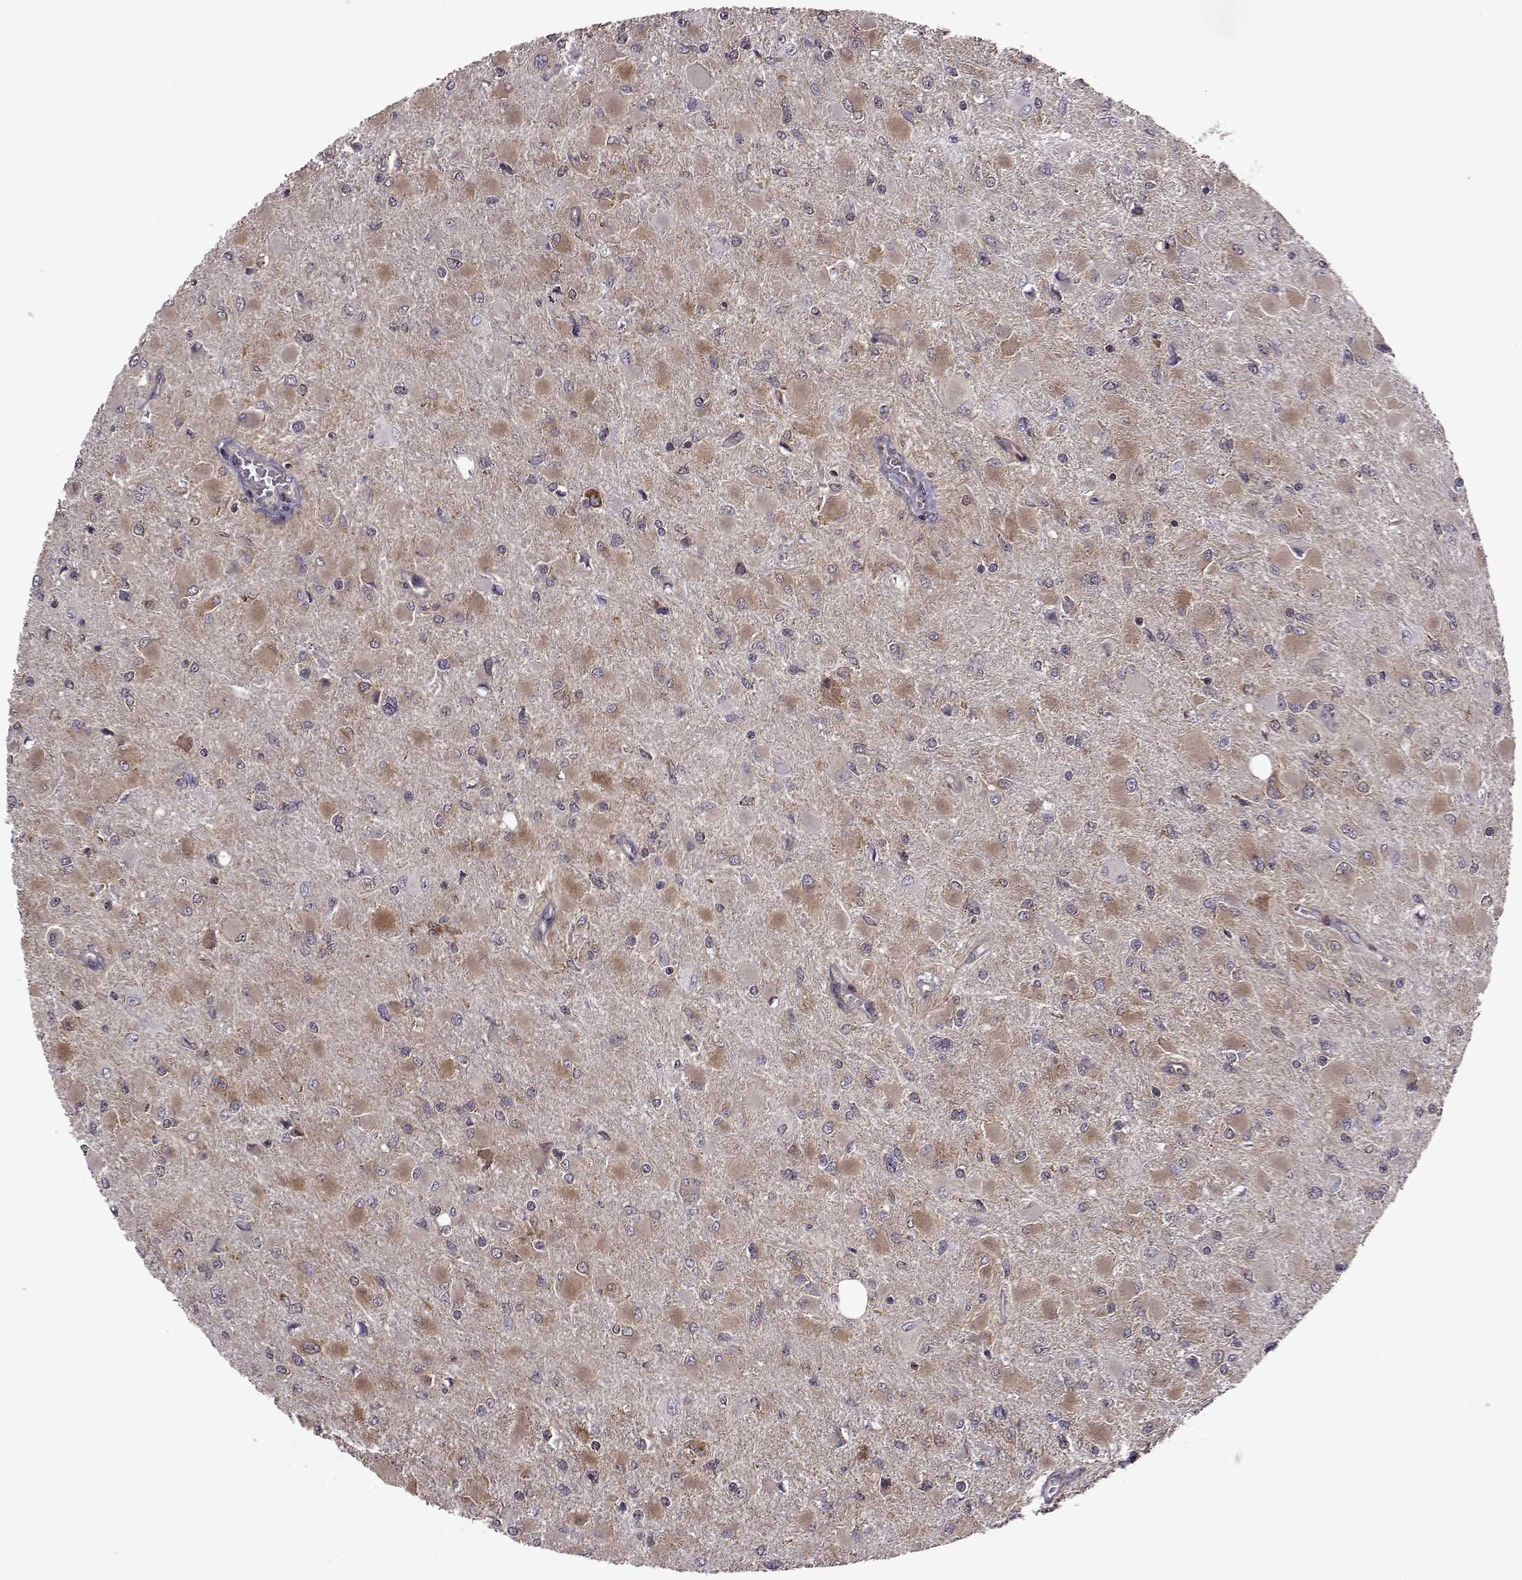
{"staining": {"intensity": "moderate", "quantity": ">75%", "location": "cytoplasmic/membranous"}, "tissue": "glioma", "cell_type": "Tumor cells", "image_type": "cancer", "snomed": [{"axis": "morphology", "description": "Glioma, malignant, High grade"}, {"axis": "topography", "description": "Cerebral cortex"}], "caption": "Protein expression analysis of glioma demonstrates moderate cytoplasmic/membranous expression in about >75% of tumor cells. The protein is shown in brown color, while the nuclei are stained blue.", "gene": "URI1", "patient": {"sex": "female", "age": 36}}